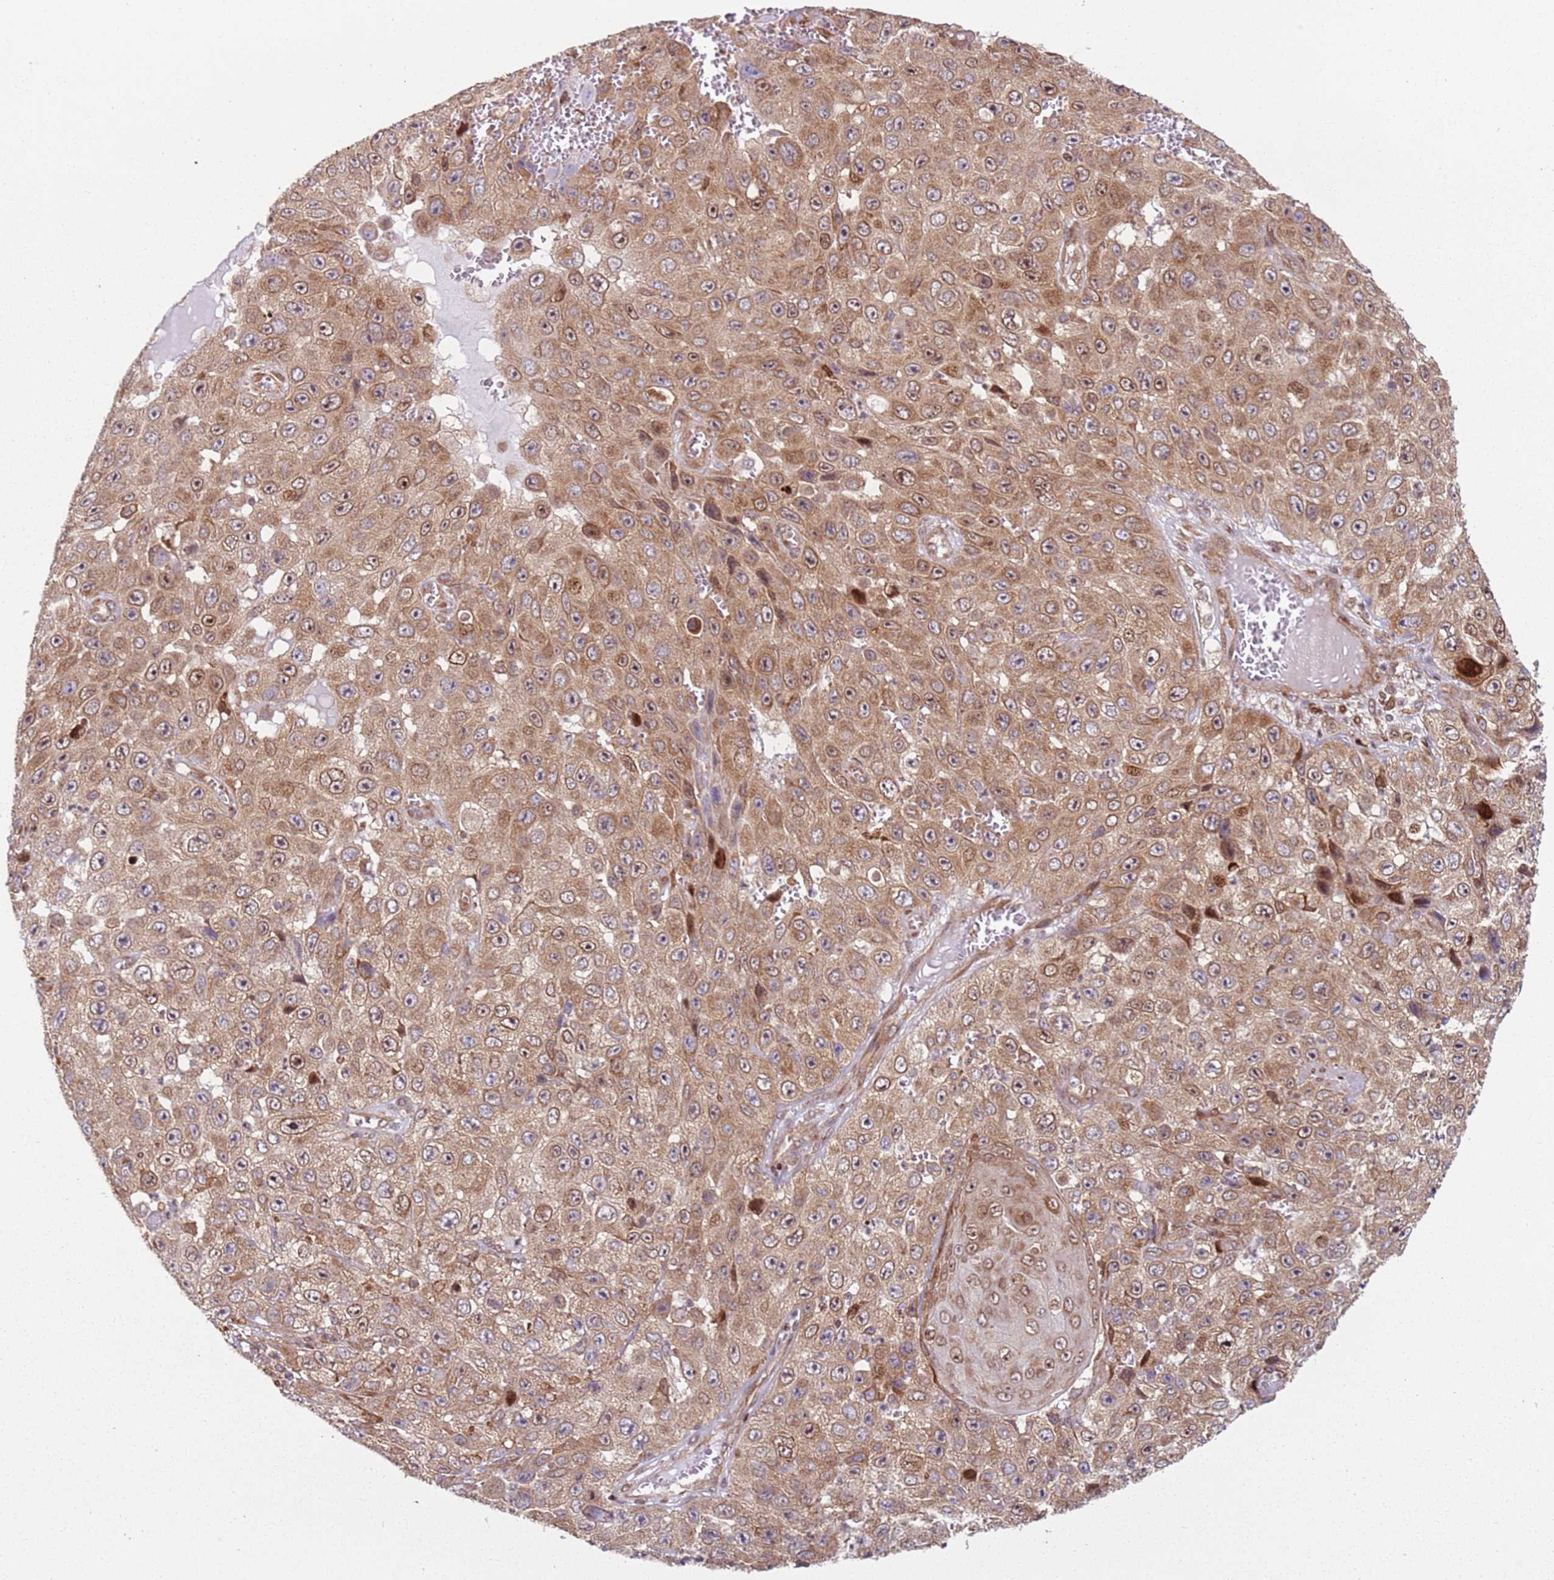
{"staining": {"intensity": "moderate", "quantity": ">75%", "location": "cytoplasmic/membranous,nuclear"}, "tissue": "skin cancer", "cell_type": "Tumor cells", "image_type": "cancer", "snomed": [{"axis": "morphology", "description": "Squamous cell carcinoma, NOS"}, {"axis": "topography", "description": "Skin"}], "caption": "Squamous cell carcinoma (skin) tissue demonstrates moderate cytoplasmic/membranous and nuclear staining in about >75% of tumor cells, visualized by immunohistochemistry. The staining was performed using DAB (3,3'-diaminobenzidine) to visualize the protein expression in brown, while the nuclei were stained in blue with hematoxylin (Magnification: 20x).", "gene": "HNRNPLL", "patient": {"sex": "male", "age": 82}}